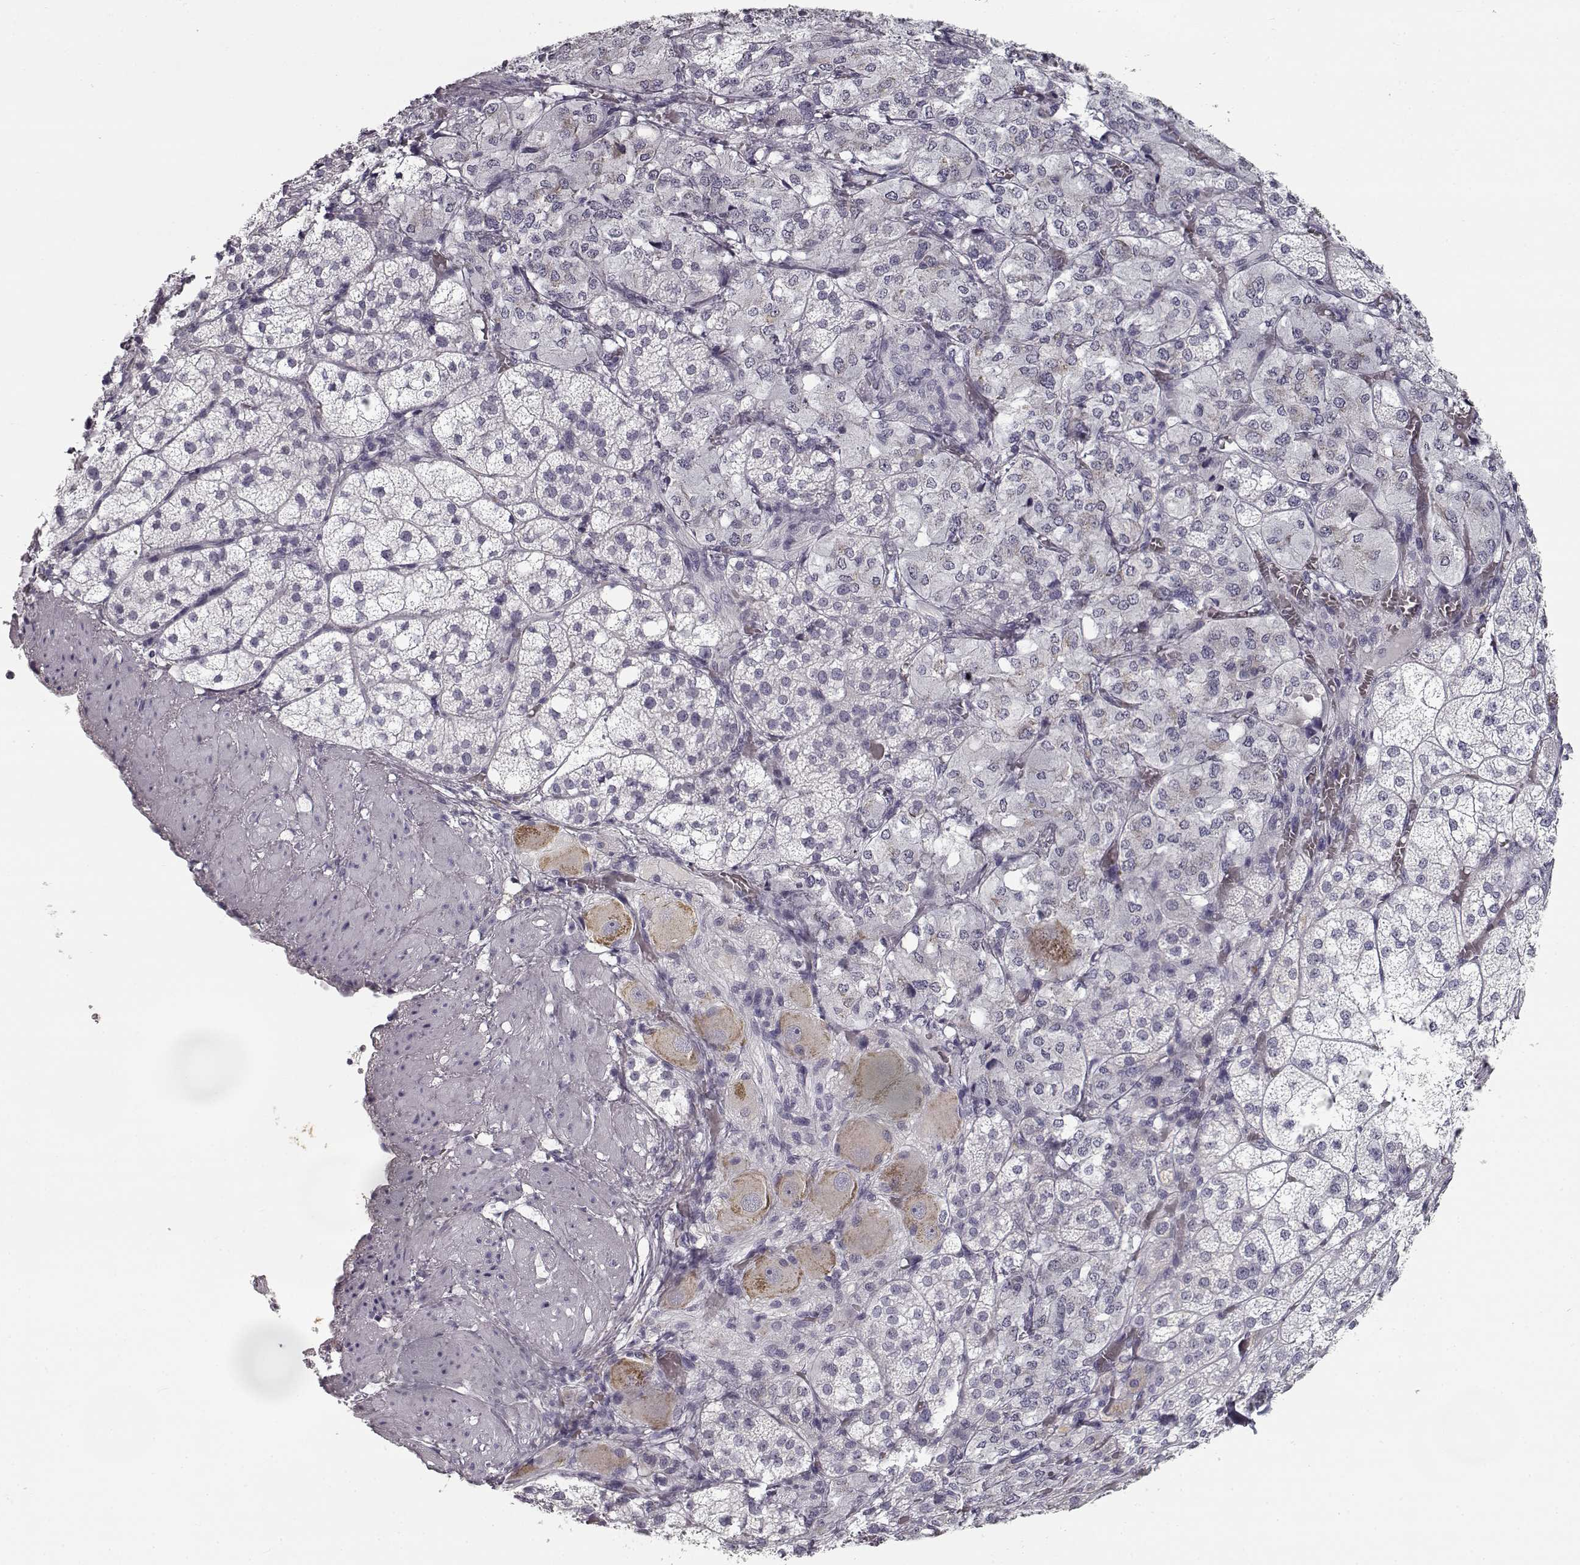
{"staining": {"intensity": "negative", "quantity": "none", "location": "none"}, "tissue": "adrenal gland", "cell_type": "Glandular cells", "image_type": "normal", "snomed": [{"axis": "morphology", "description": "Normal tissue, NOS"}, {"axis": "topography", "description": "Adrenal gland"}], "caption": "An IHC histopathology image of benign adrenal gland is shown. There is no staining in glandular cells of adrenal gland.", "gene": "SEMG2", "patient": {"sex": "female", "age": 60}}